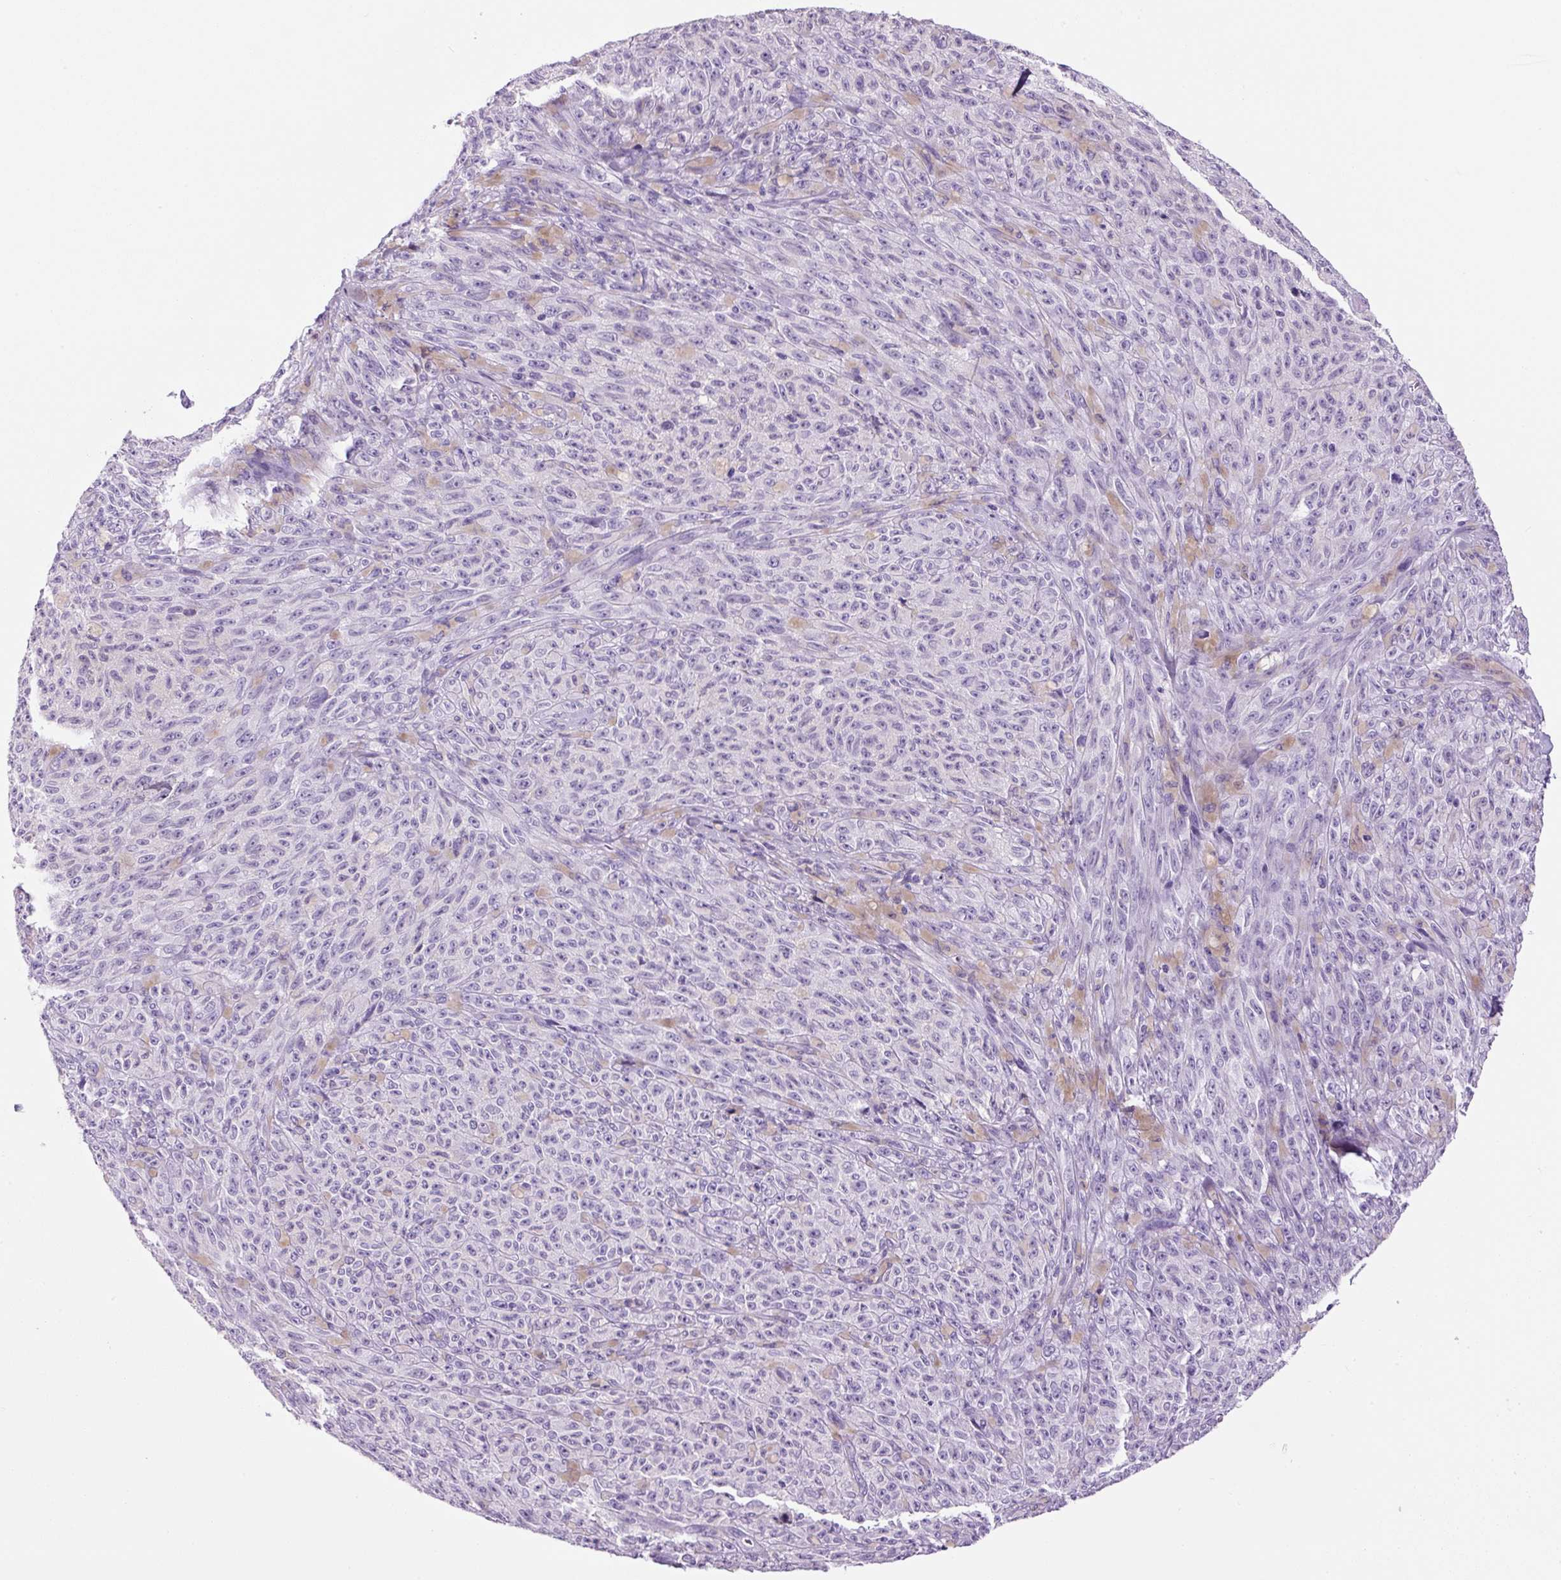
{"staining": {"intensity": "negative", "quantity": "none", "location": "none"}, "tissue": "melanoma", "cell_type": "Tumor cells", "image_type": "cancer", "snomed": [{"axis": "morphology", "description": "Malignant melanoma, NOS"}, {"axis": "topography", "description": "Skin"}], "caption": "IHC photomicrograph of melanoma stained for a protein (brown), which reveals no positivity in tumor cells.", "gene": "PRRT1", "patient": {"sex": "female", "age": 82}}